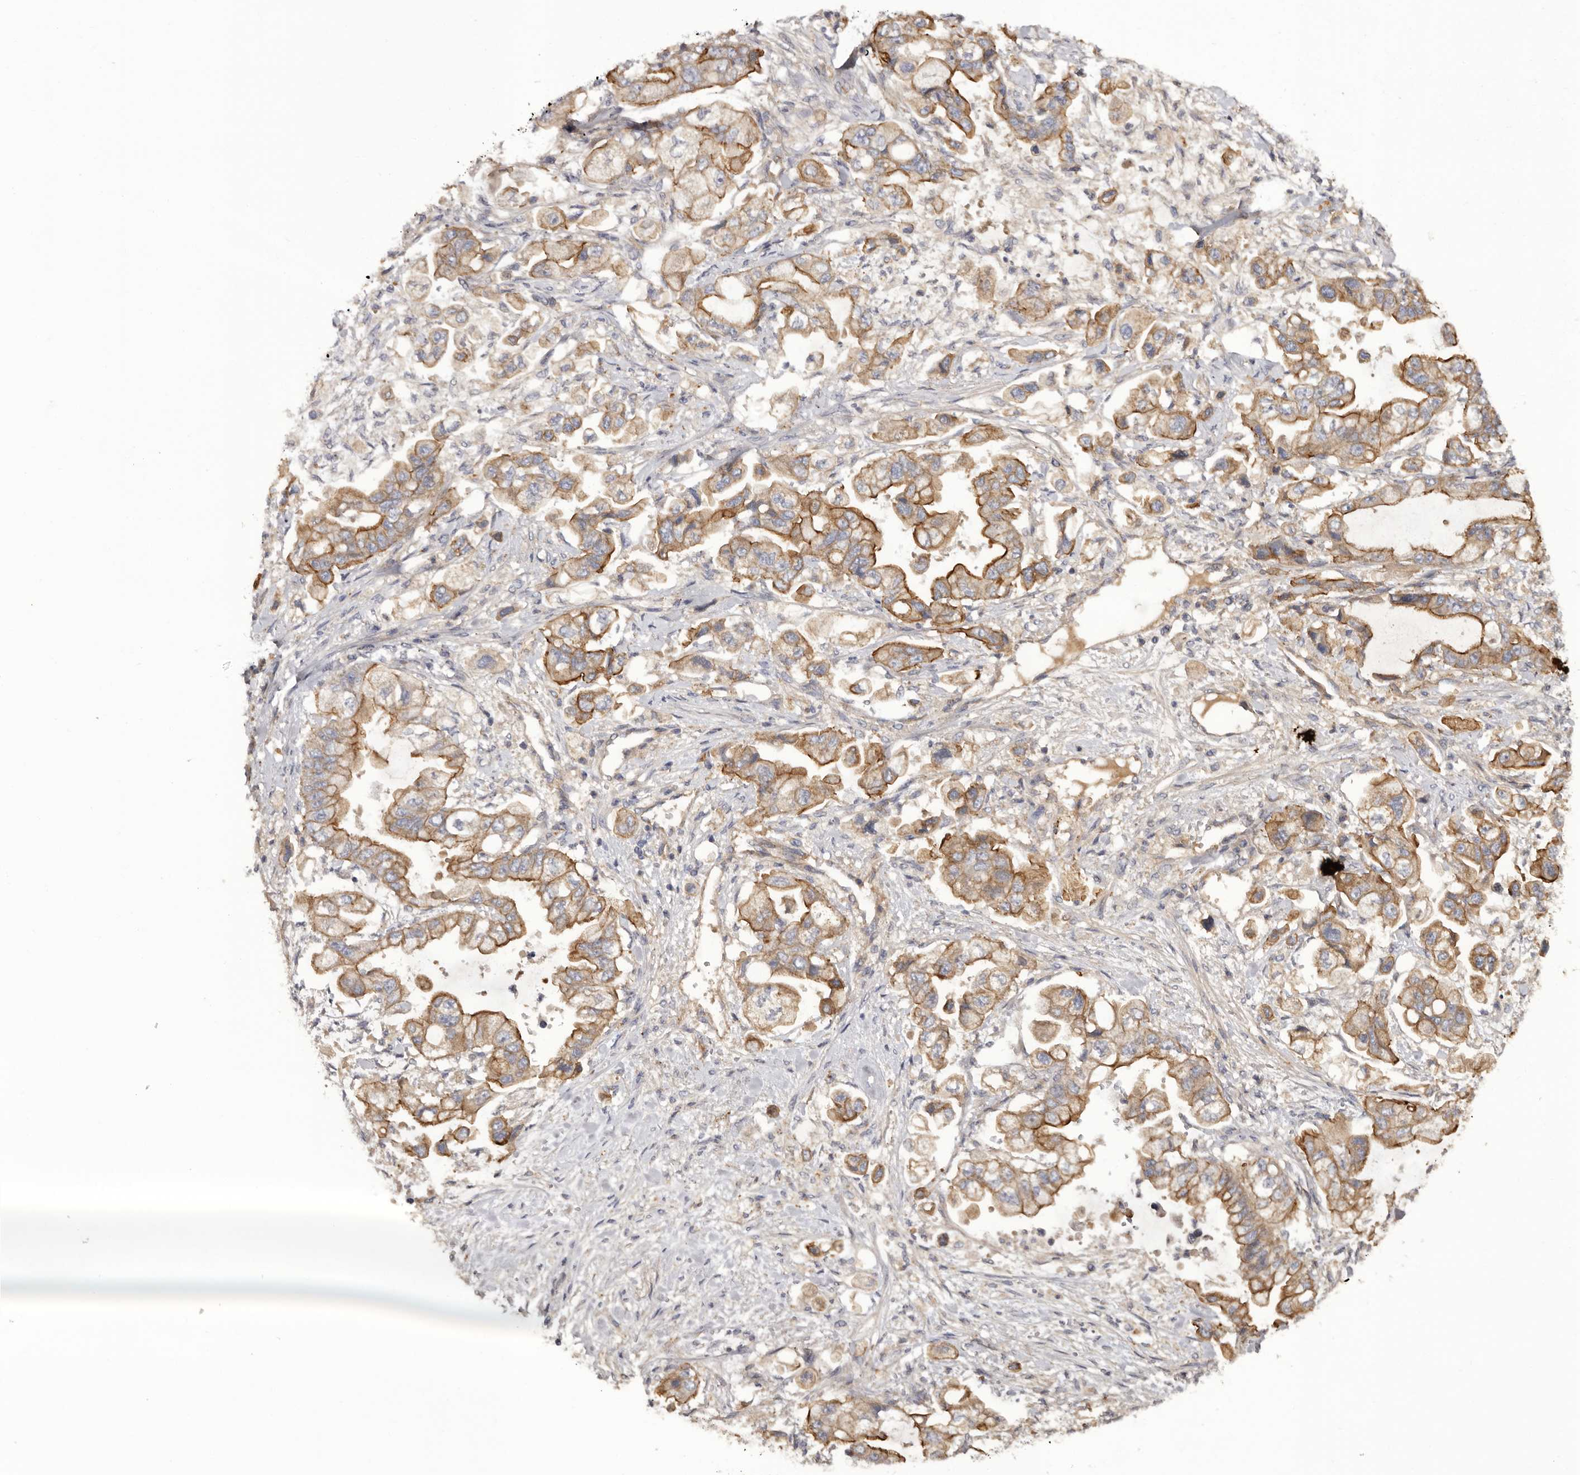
{"staining": {"intensity": "moderate", "quantity": ">75%", "location": "cytoplasmic/membranous"}, "tissue": "stomach cancer", "cell_type": "Tumor cells", "image_type": "cancer", "snomed": [{"axis": "morphology", "description": "Adenocarcinoma, NOS"}, {"axis": "topography", "description": "Stomach"}], "caption": "Protein expression analysis of human stomach cancer reveals moderate cytoplasmic/membranous expression in approximately >75% of tumor cells.", "gene": "INKA2", "patient": {"sex": "male", "age": 62}}